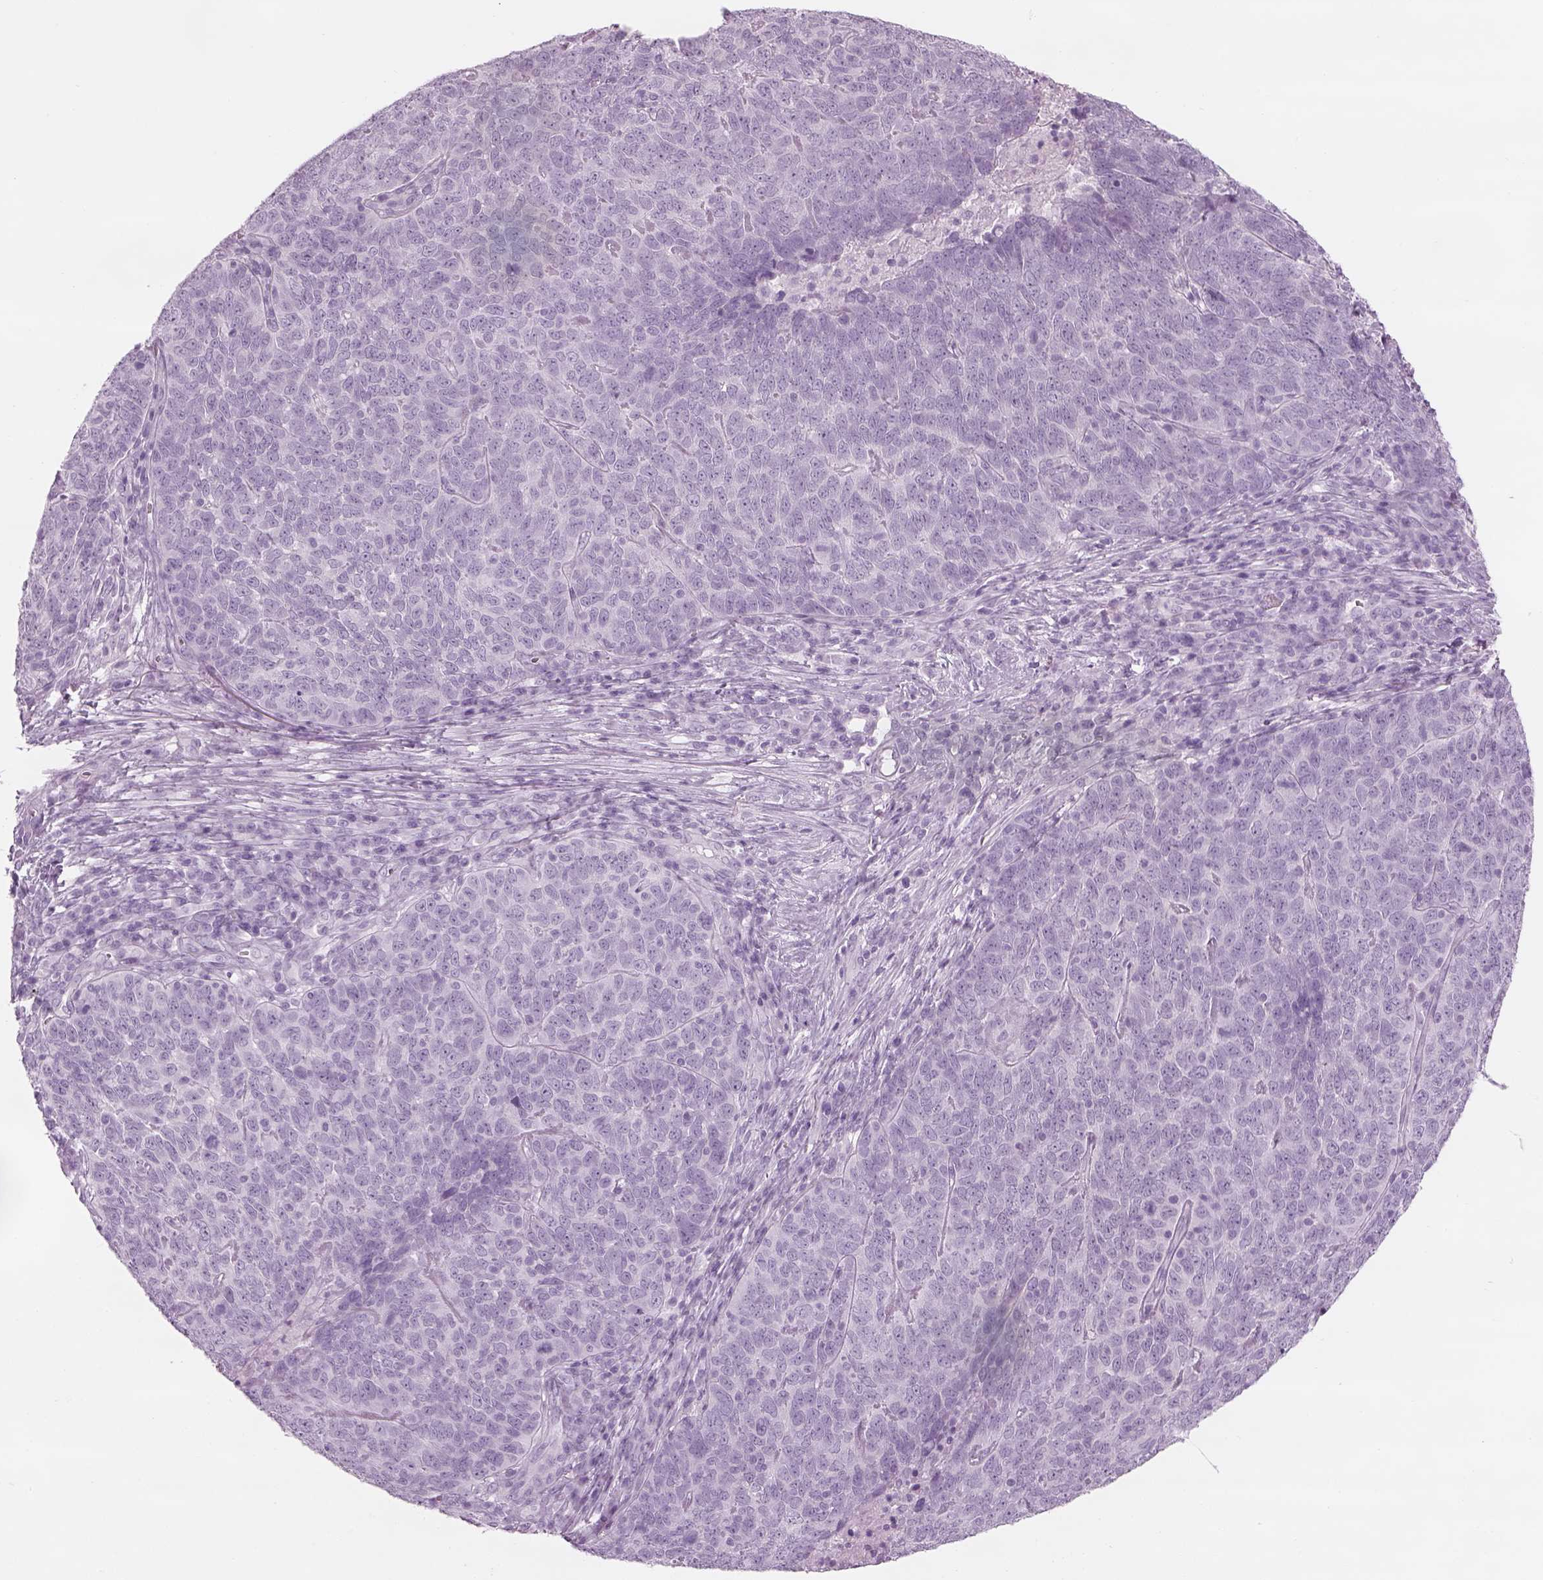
{"staining": {"intensity": "negative", "quantity": "none", "location": "none"}, "tissue": "skin cancer", "cell_type": "Tumor cells", "image_type": "cancer", "snomed": [{"axis": "morphology", "description": "Squamous cell carcinoma, NOS"}, {"axis": "topography", "description": "Skin"}, {"axis": "topography", "description": "Anal"}], "caption": "The IHC histopathology image has no significant expression in tumor cells of squamous cell carcinoma (skin) tissue. (DAB immunohistochemistry visualized using brightfield microscopy, high magnification).", "gene": "SAG", "patient": {"sex": "female", "age": 51}}